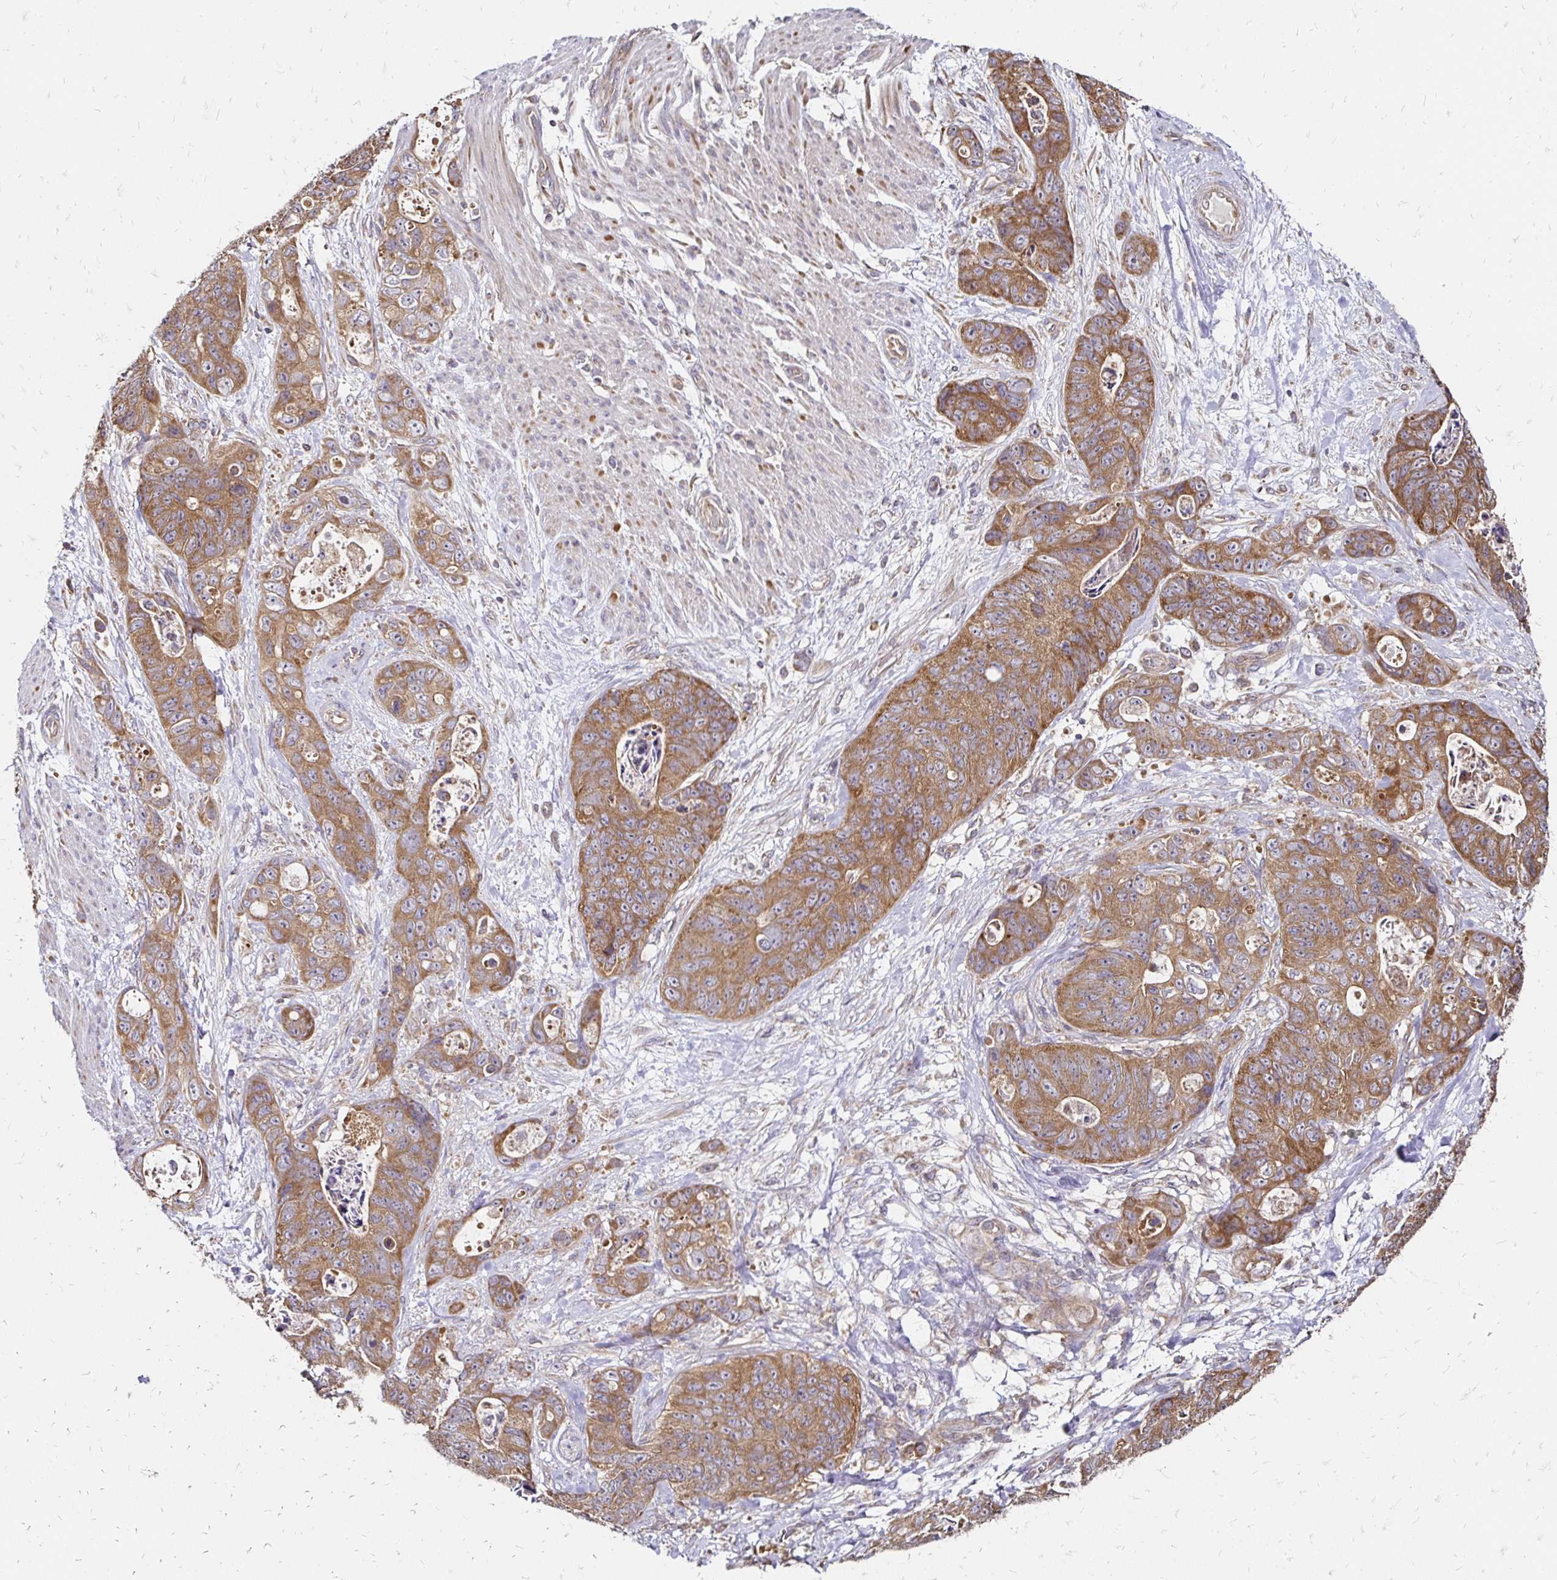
{"staining": {"intensity": "moderate", "quantity": ">75%", "location": "cytoplasmic/membranous"}, "tissue": "stomach cancer", "cell_type": "Tumor cells", "image_type": "cancer", "snomed": [{"axis": "morphology", "description": "Normal tissue, NOS"}, {"axis": "morphology", "description": "Adenocarcinoma, NOS"}, {"axis": "topography", "description": "Stomach"}], "caption": "Tumor cells show medium levels of moderate cytoplasmic/membranous positivity in approximately >75% of cells in stomach cancer. (Brightfield microscopy of DAB IHC at high magnification).", "gene": "ZW10", "patient": {"sex": "female", "age": 89}}